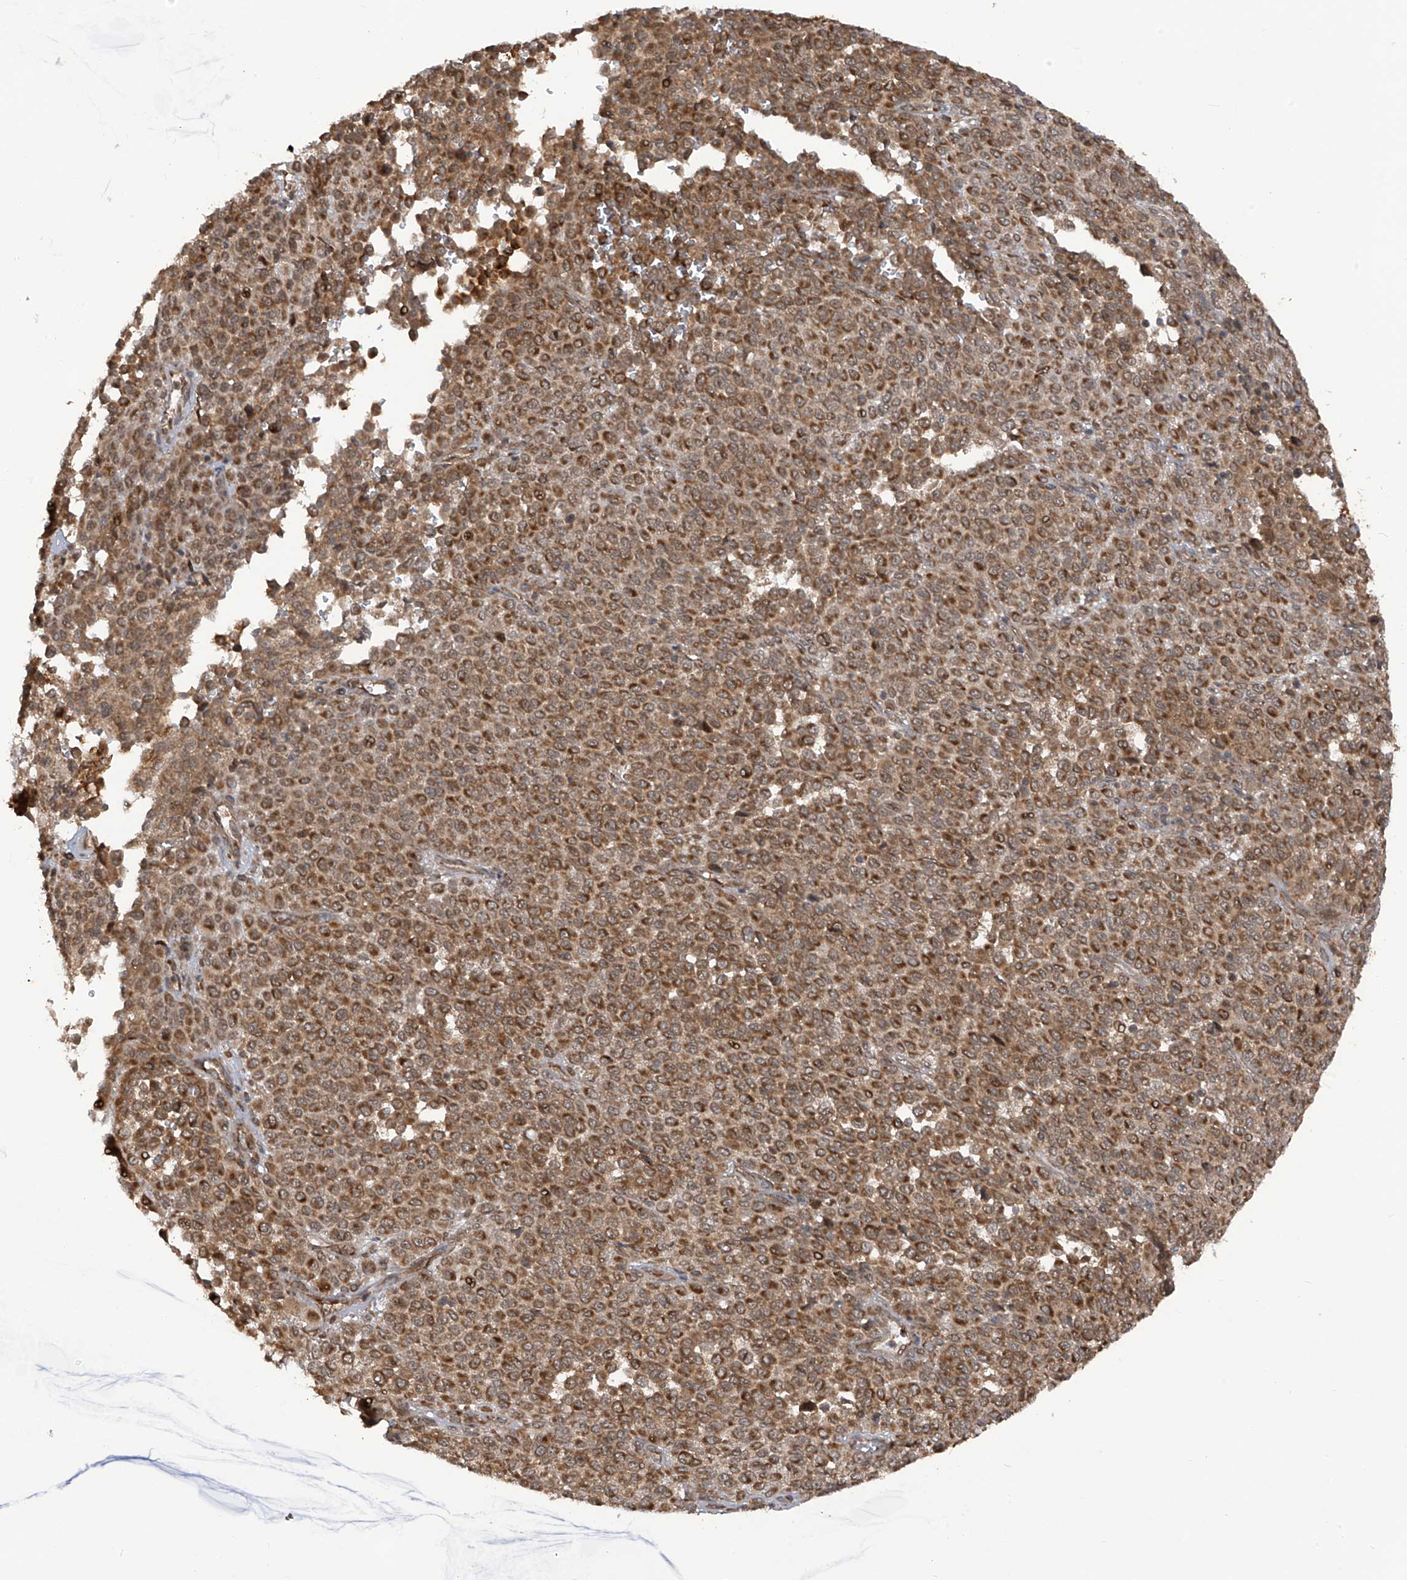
{"staining": {"intensity": "moderate", "quantity": ">75%", "location": "cytoplasmic/membranous"}, "tissue": "melanoma", "cell_type": "Tumor cells", "image_type": "cancer", "snomed": [{"axis": "morphology", "description": "Malignant melanoma, Metastatic site"}, {"axis": "topography", "description": "Pancreas"}], "caption": "Protein staining of melanoma tissue shows moderate cytoplasmic/membranous expression in approximately >75% of tumor cells. The protein of interest is stained brown, and the nuclei are stained in blue (DAB (3,3'-diaminobenzidine) IHC with brightfield microscopy, high magnification).", "gene": "TRIM67", "patient": {"sex": "female", "age": 30}}